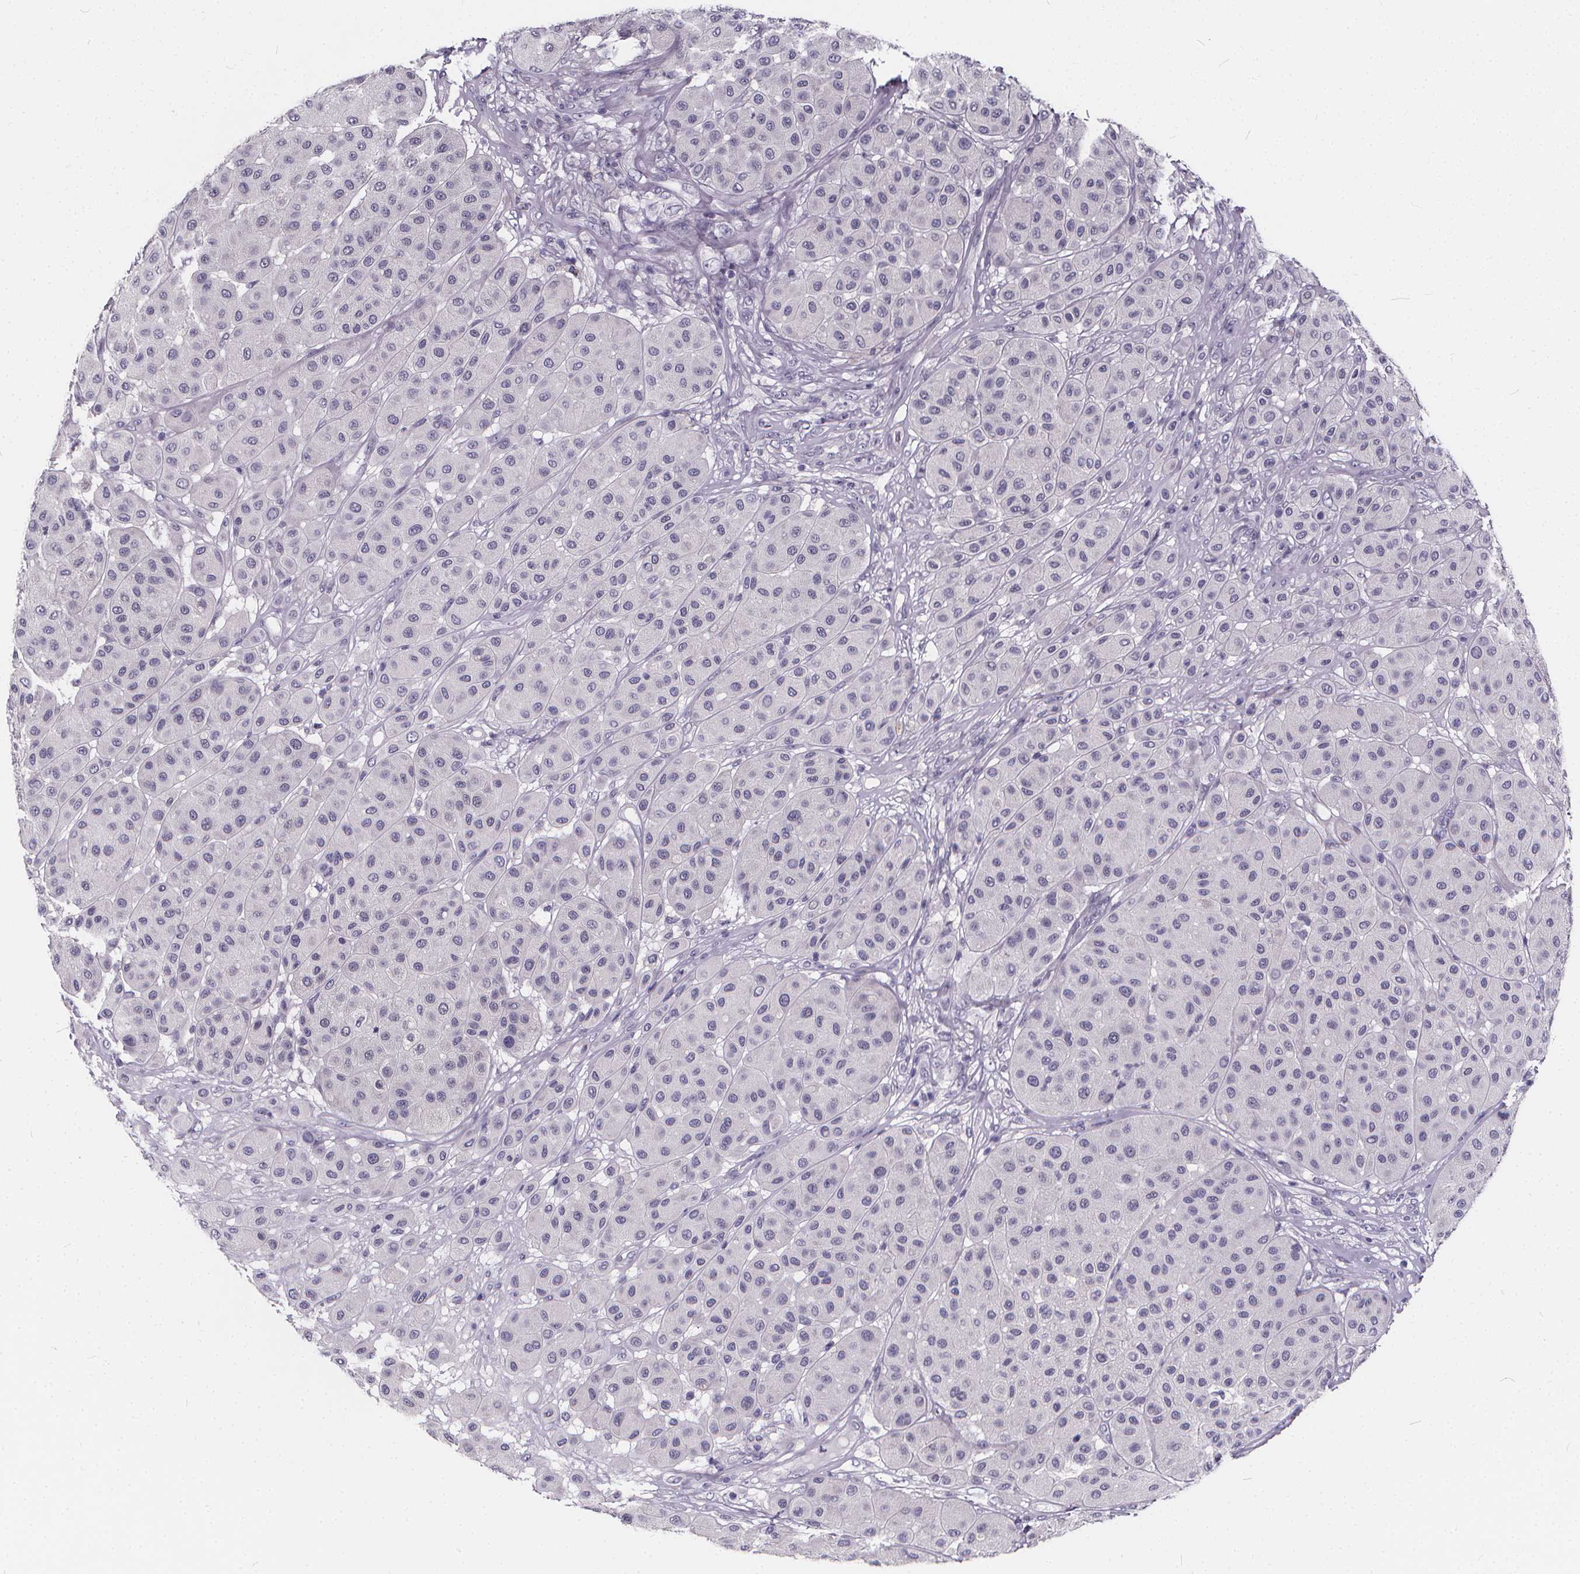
{"staining": {"intensity": "negative", "quantity": "none", "location": "none"}, "tissue": "melanoma", "cell_type": "Tumor cells", "image_type": "cancer", "snomed": [{"axis": "morphology", "description": "Malignant melanoma, Metastatic site"}, {"axis": "topography", "description": "Smooth muscle"}], "caption": "Tumor cells show no significant protein expression in malignant melanoma (metastatic site). (Brightfield microscopy of DAB IHC at high magnification).", "gene": "SPEF2", "patient": {"sex": "male", "age": 41}}